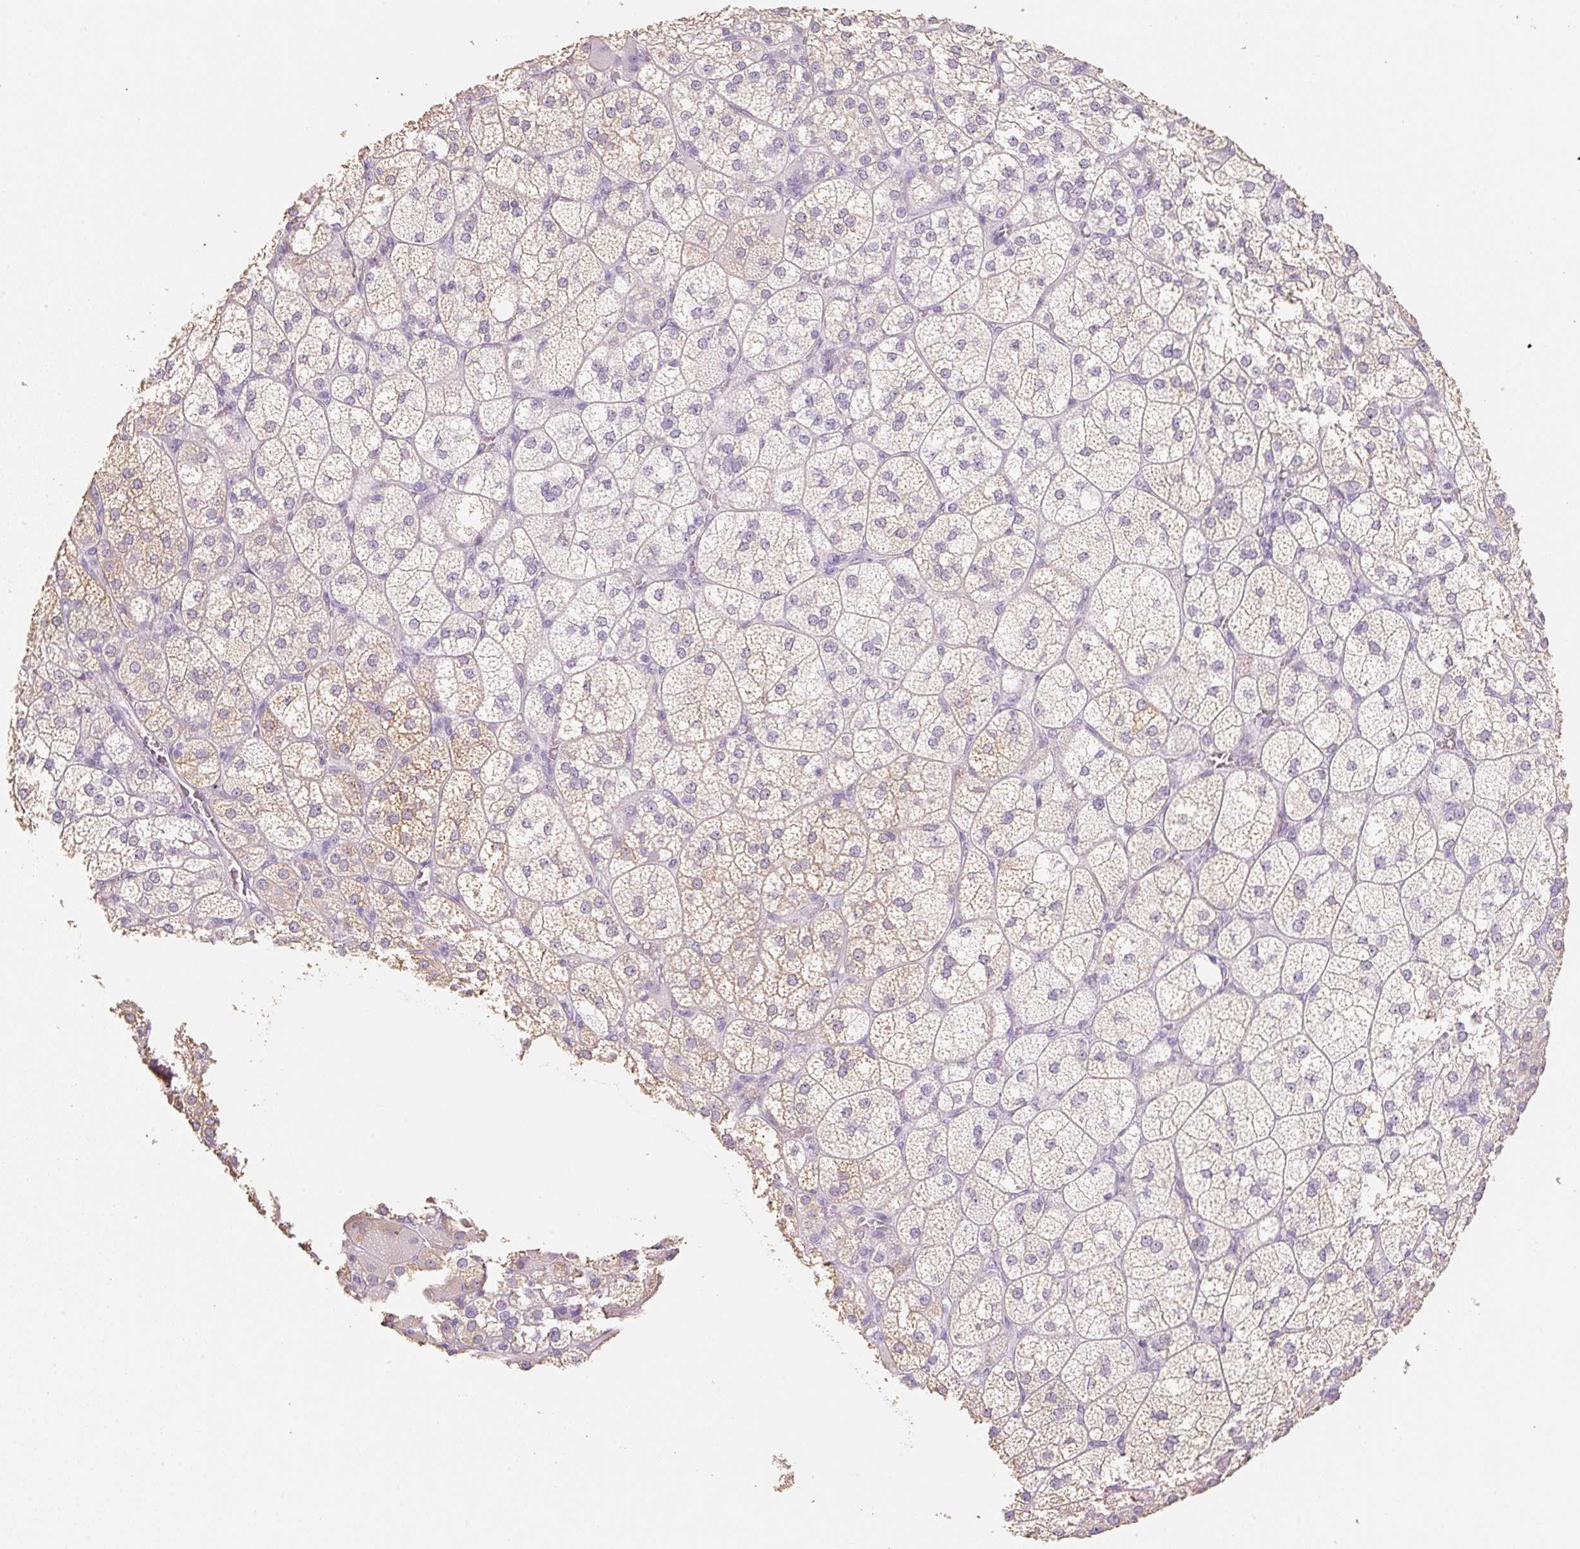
{"staining": {"intensity": "weak", "quantity": "25%-75%", "location": "cytoplasmic/membranous"}, "tissue": "adrenal gland", "cell_type": "Glandular cells", "image_type": "normal", "snomed": [{"axis": "morphology", "description": "Normal tissue, NOS"}, {"axis": "topography", "description": "Adrenal gland"}], "caption": "Weak cytoplasmic/membranous protein staining is identified in approximately 25%-75% of glandular cells in adrenal gland. The staining was performed using DAB to visualize the protein expression in brown, while the nuclei were stained in blue with hematoxylin (Magnification: 20x).", "gene": "MBOAT7", "patient": {"sex": "female", "age": 60}}